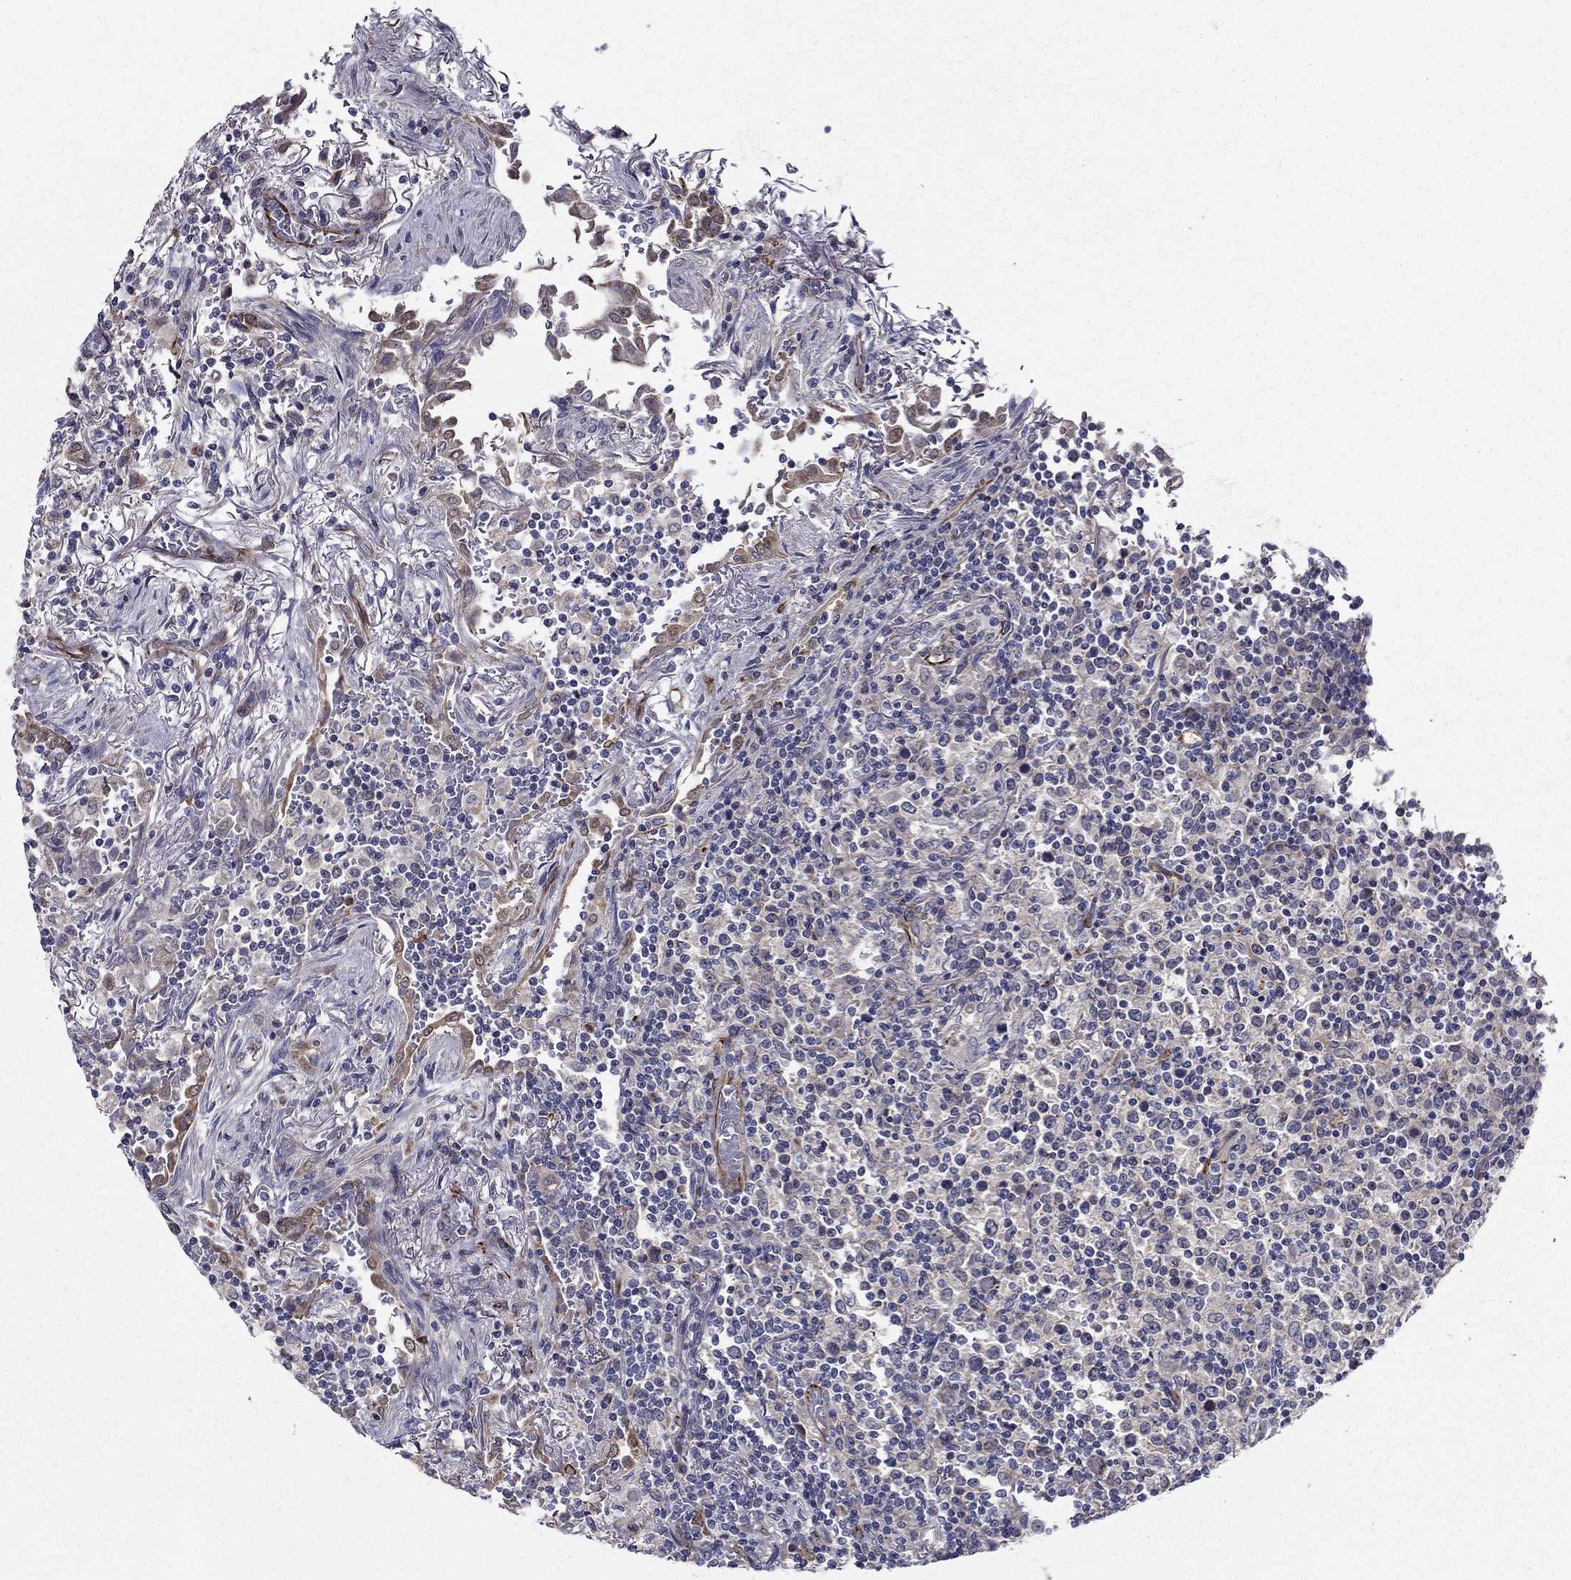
{"staining": {"intensity": "negative", "quantity": "none", "location": "none"}, "tissue": "lymphoma", "cell_type": "Tumor cells", "image_type": "cancer", "snomed": [{"axis": "morphology", "description": "Malignant lymphoma, non-Hodgkin's type, High grade"}, {"axis": "topography", "description": "Lung"}], "caption": "Immunohistochemical staining of human lymphoma demonstrates no significant positivity in tumor cells.", "gene": "LACTB2", "patient": {"sex": "male", "age": 79}}